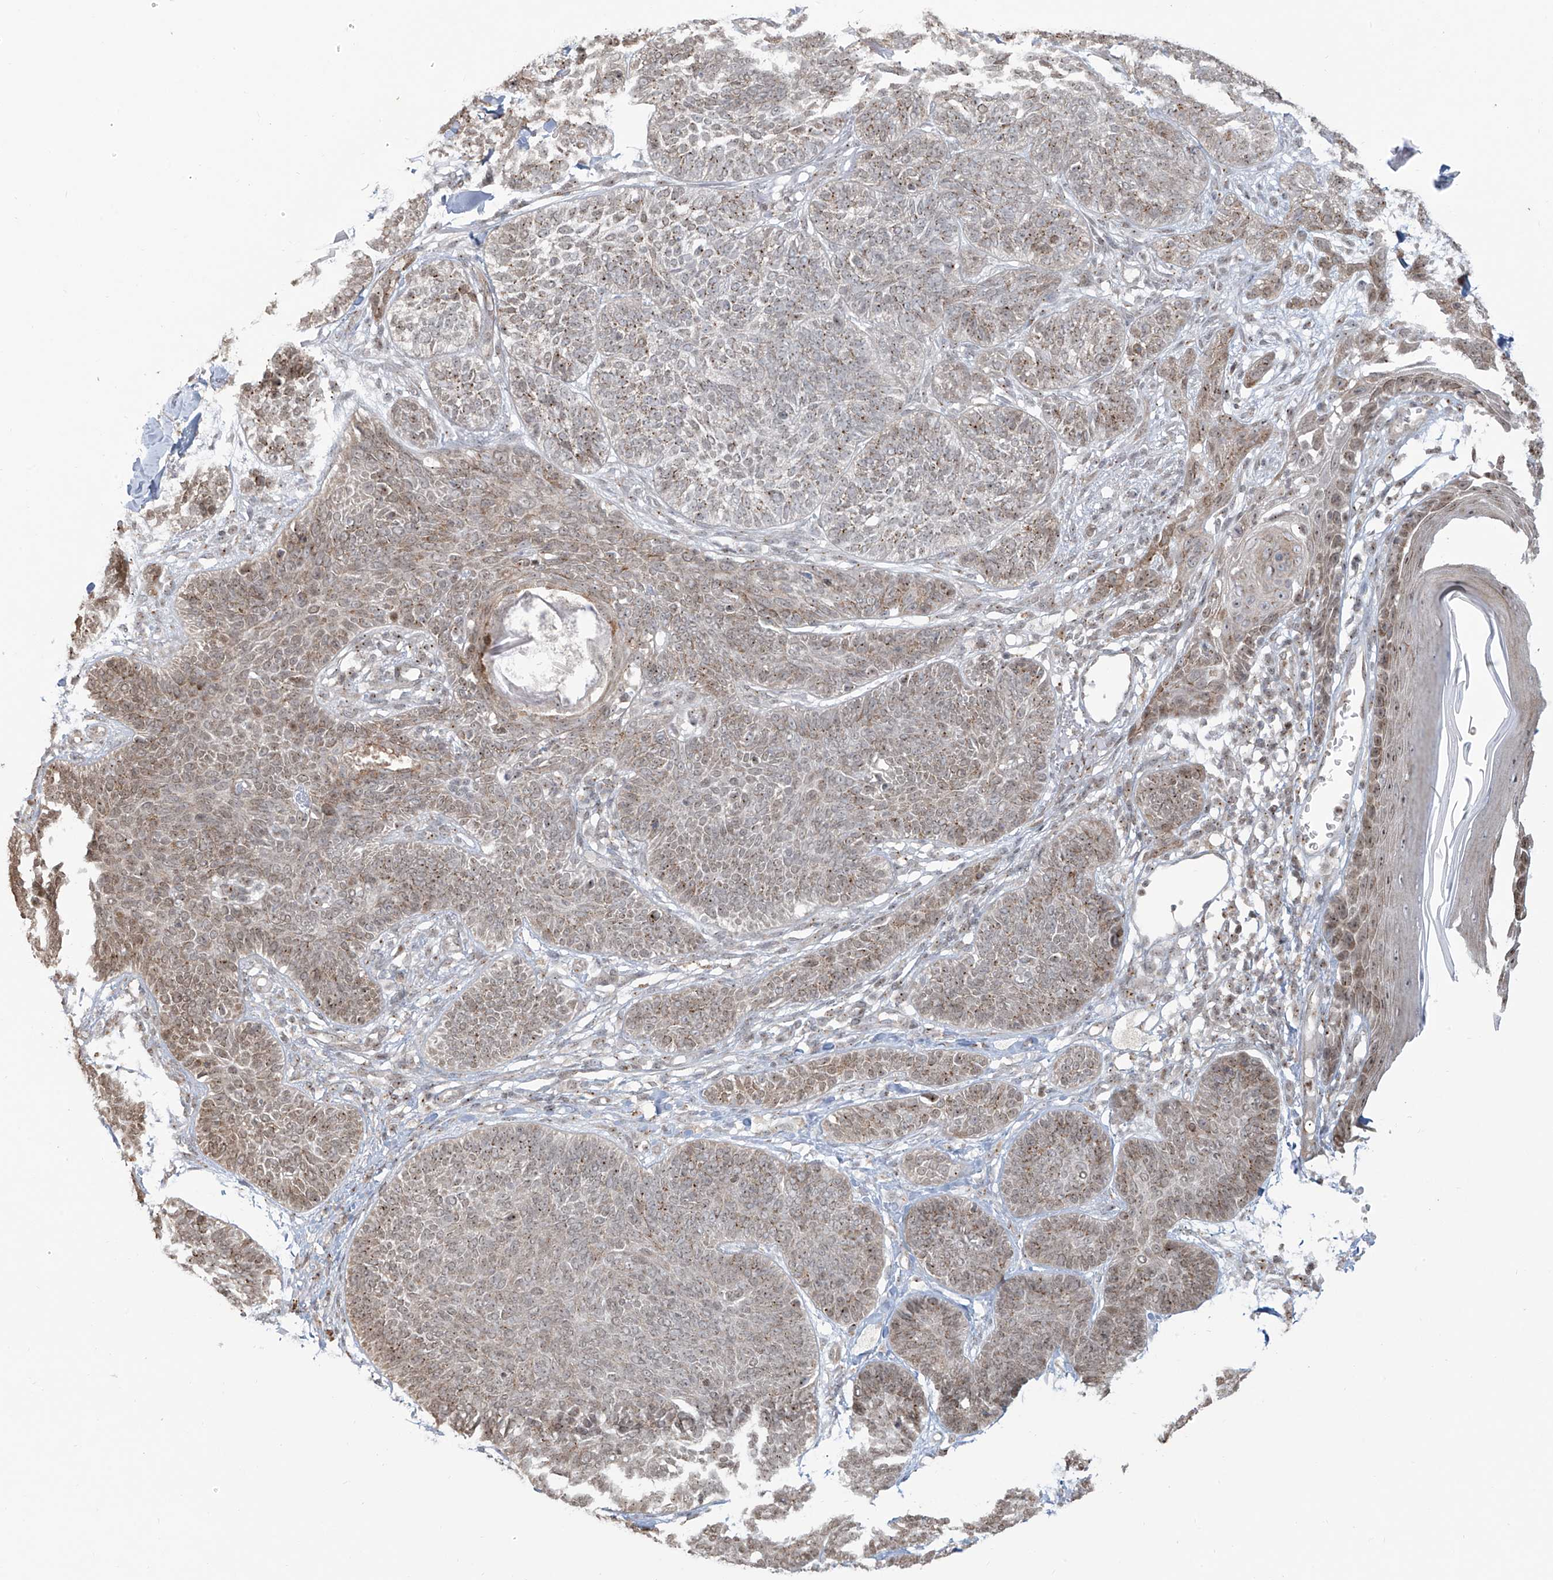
{"staining": {"intensity": "weak", "quantity": ">75%", "location": "nuclear"}, "tissue": "skin cancer", "cell_type": "Tumor cells", "image_type": "cancer", "snomed": [{"axis": "morphology", "description": "Basal cell carcinoma"}, {"axis": "topography", "description": "Skin"}], "caption": "Tumor cells show weak nuclear positivity in about >75% of cells in skin basal cell carcinoma.", "gene": "VMP1", "patient": {"sex": "male", "age": 85}}